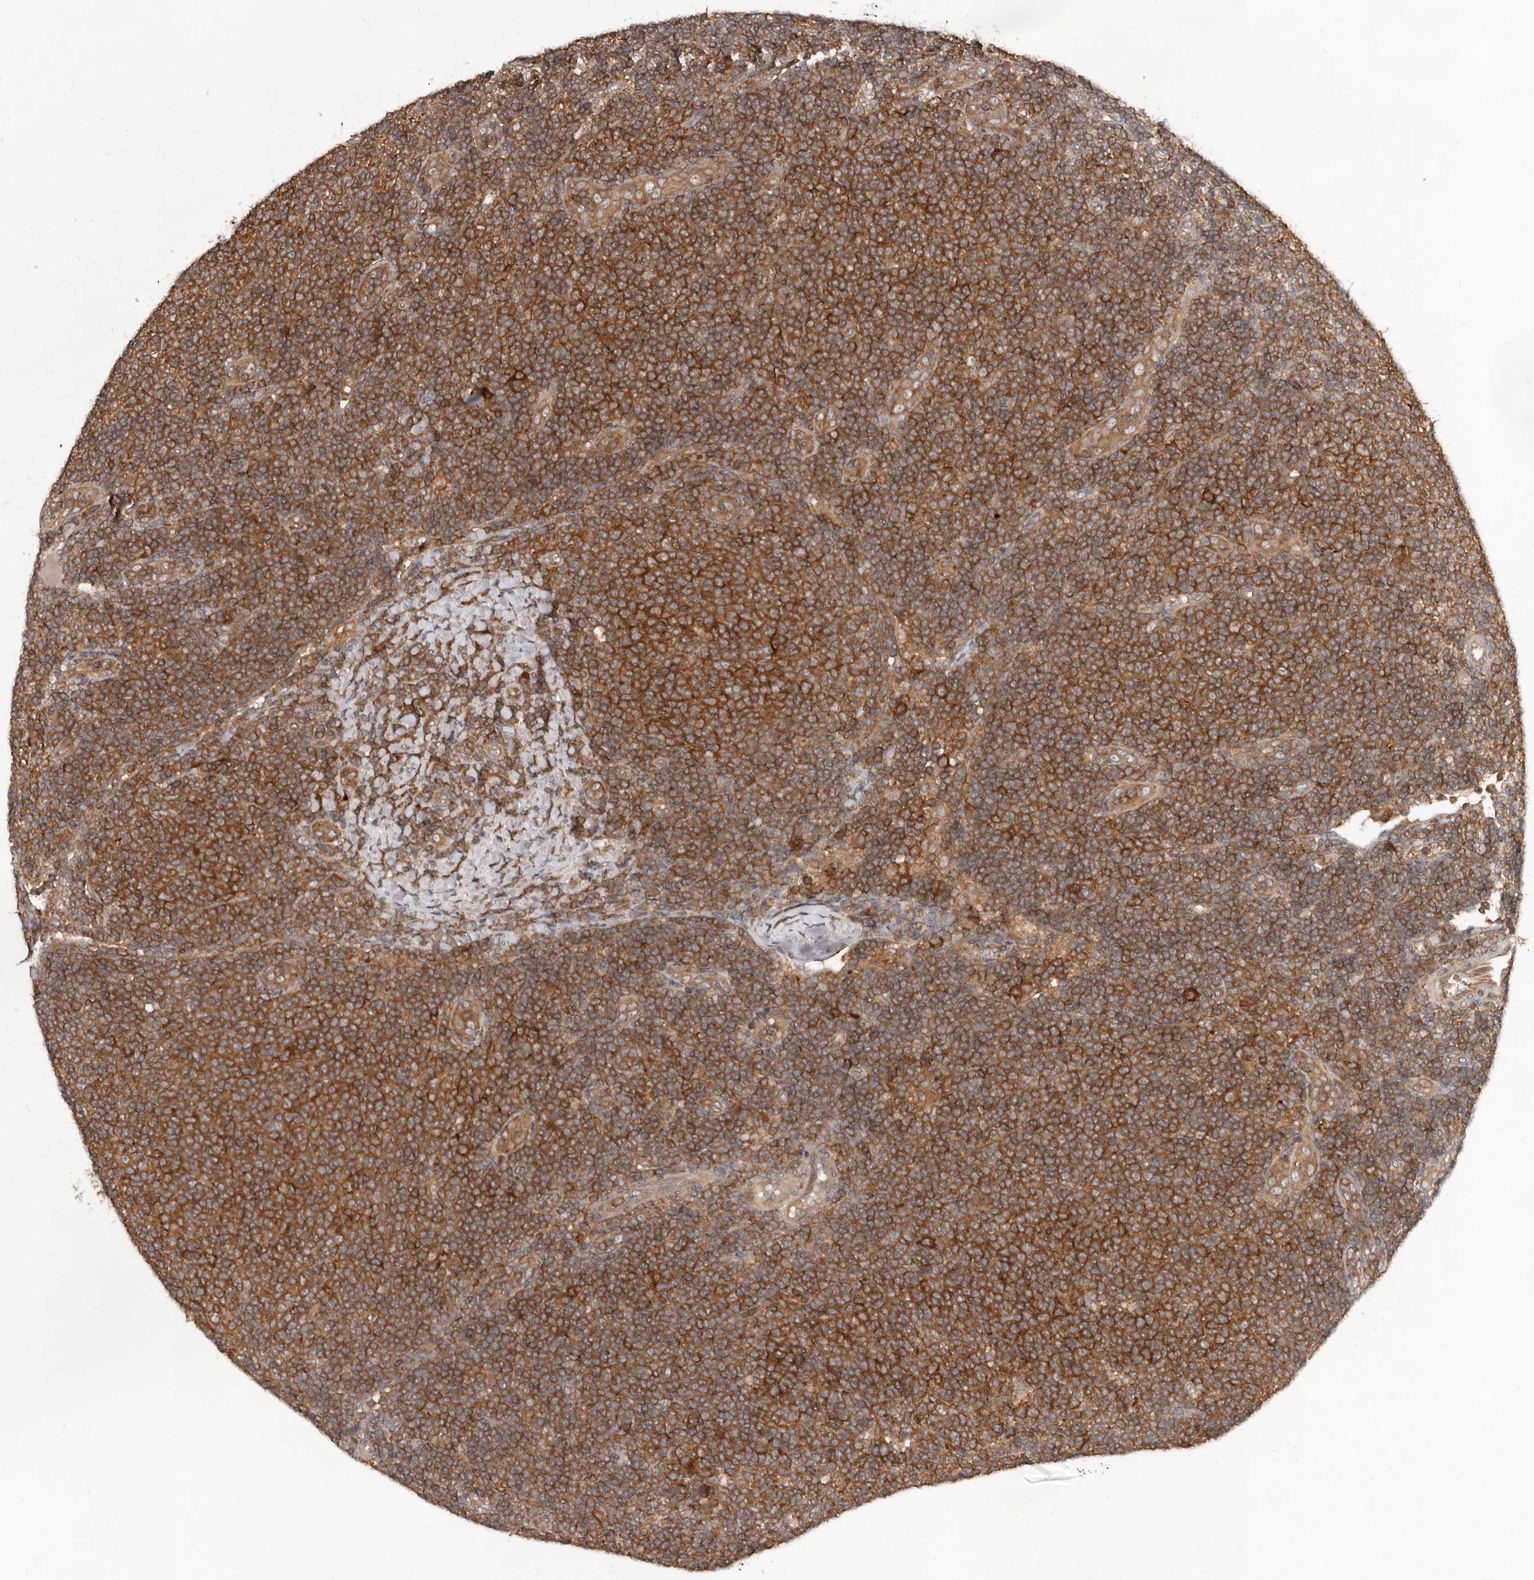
{"staining": {"intensity": "moderate", "quantity": ">75%", "location": "cytoplasmic/membranous"}, "tissue": "lymphoma", "cell_type": "Tumor cells", "image_type": "cancer", "snomed": [{"axis": "morphology", "description": "Malignant lymphoma, non-Hodgkin's type, Low grade"}, {"axis": "topography", "description": "Lymph node"}], "caption": "Lymphoma stained with a protein marker shows moderate staining in tumor cells.", "gene": "HBS1L", "patient": {"sex": "male", "age": 66}}